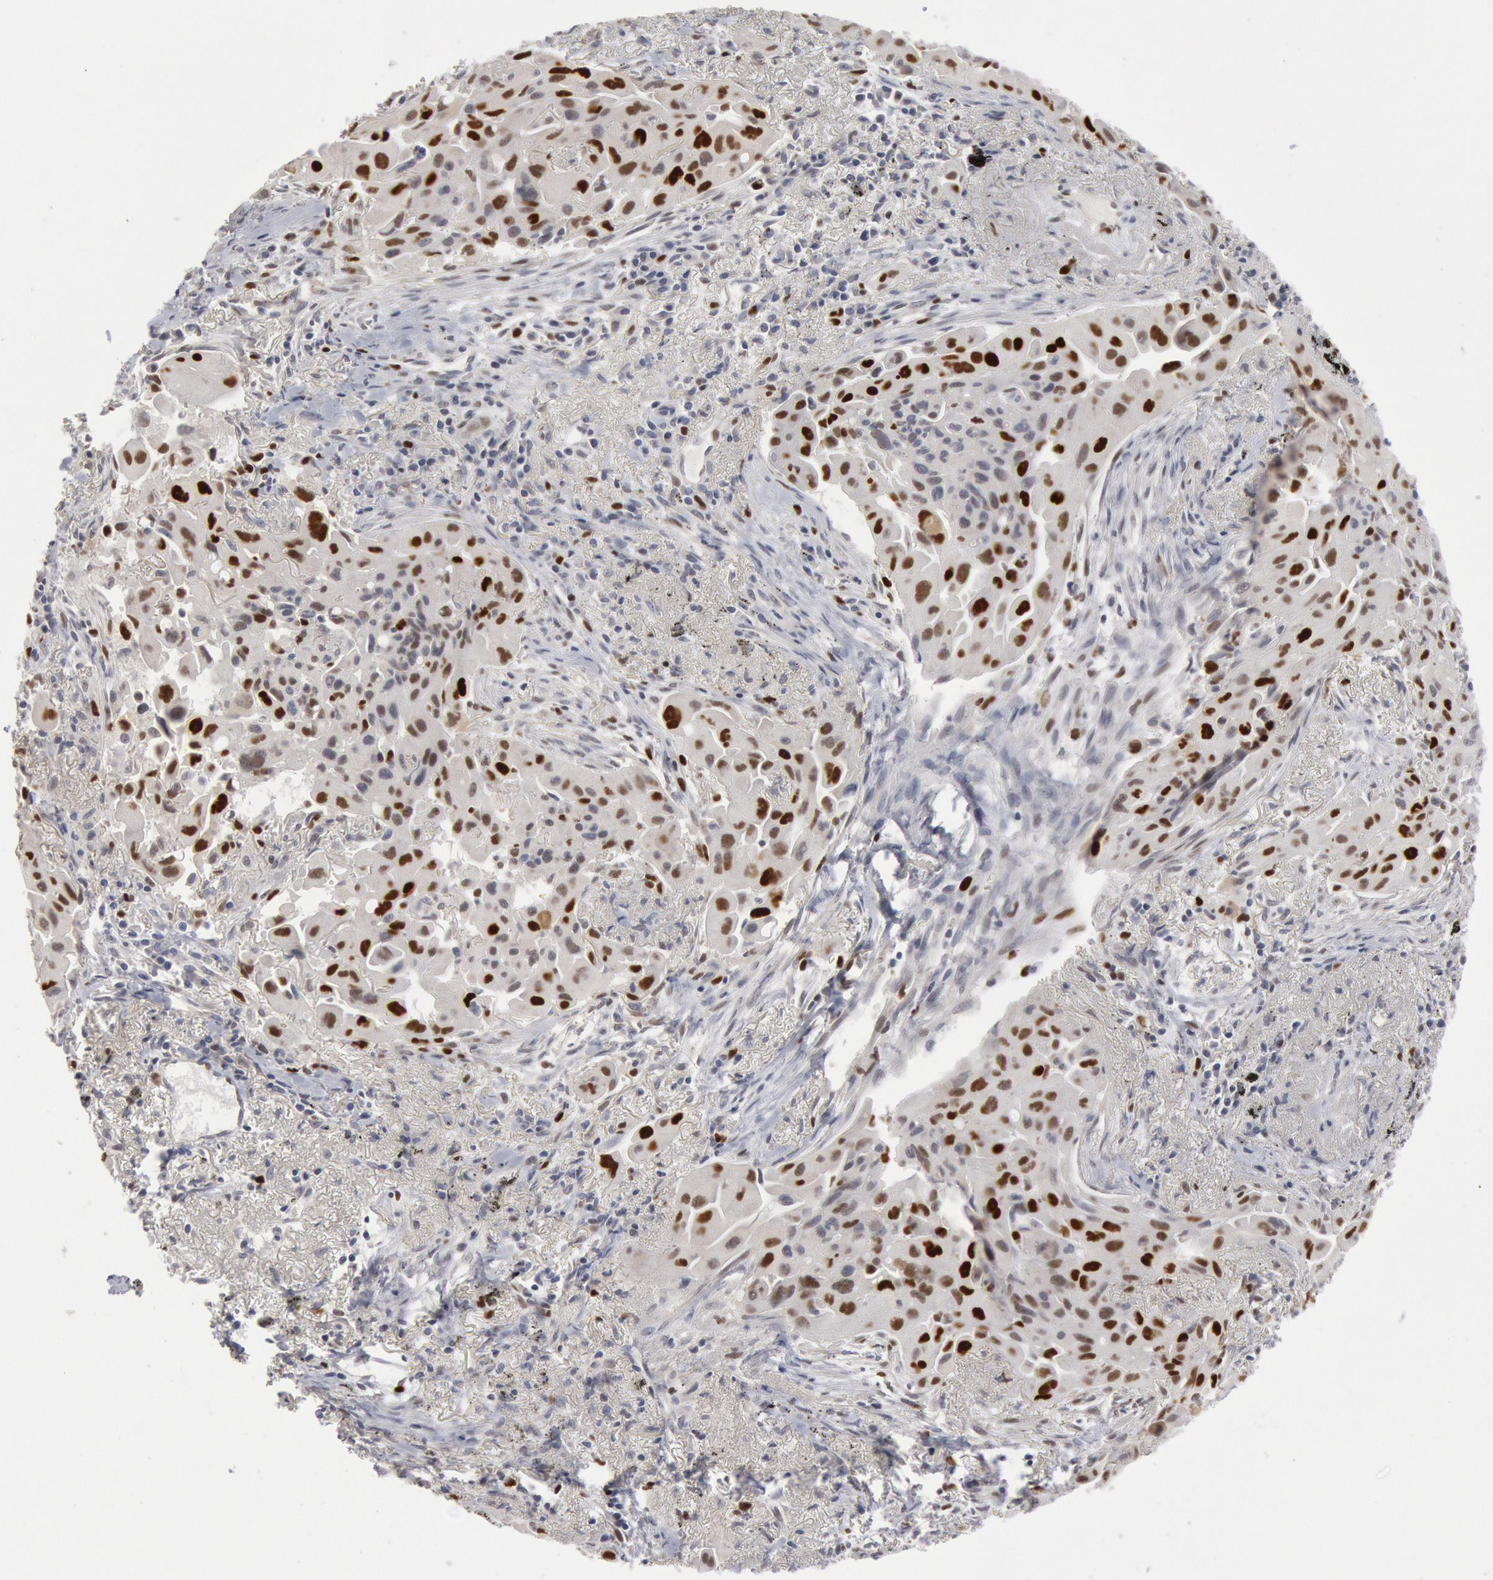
{"staining": {"intensity": "moderate", "quantity": "25%-75%", "location": "nuclear"}, "tissue": "lung cancer", "cell_type": "Tumor cells", "image_type": "cancer", "snomed": [{"axis": "morphology", "description": "Adenocarcinoma, NOS"}, {"axis": "topography", "description": "Lung"}], "caption": "A brown stain shows moderate nuclear expression of a protein in lung cancer tumor cells. The protein of interest is shown in brown color, while the nuclei are stained blue.", "gene": "WDHD1", "patient": {"sex": "male", "age": 68}}